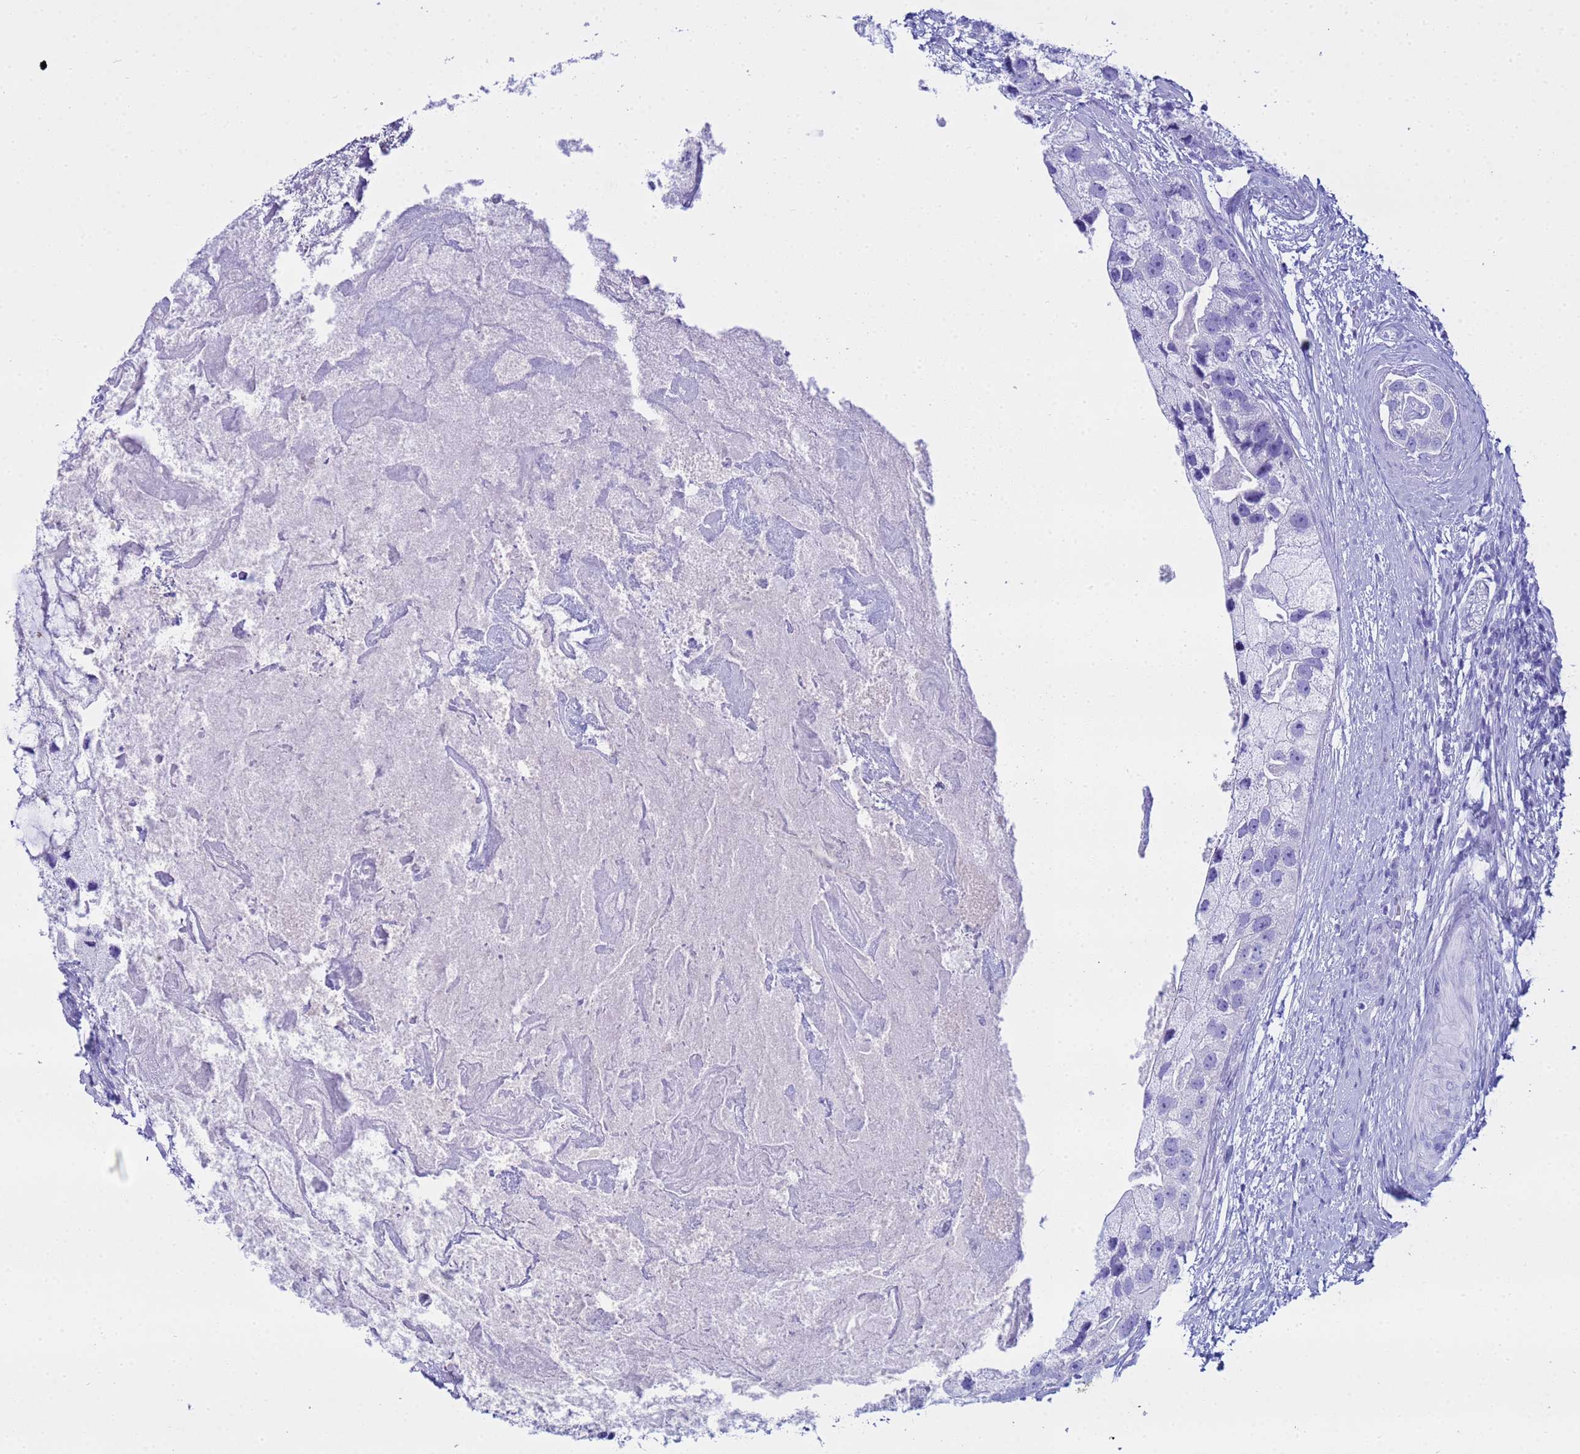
{"staining": {"intensity": "negative", "quantity": "none", "location": "none"}, "tissue": "prostate cancer", "cell_type": "Tumor cells", "image_type": "cancer", "snomed": [{"axis": "morphology", "description": "Adenocarcinoma, High grade"}, {"axis": "topography", "description": "Prostate"}], "caption": "The immunohistochemistry (IHC) micrograph has no significant expression in tumor cells of prostate cancer tissue.", "gene": "AQP12A", "patient": {"sex": "male", "age": 62}}